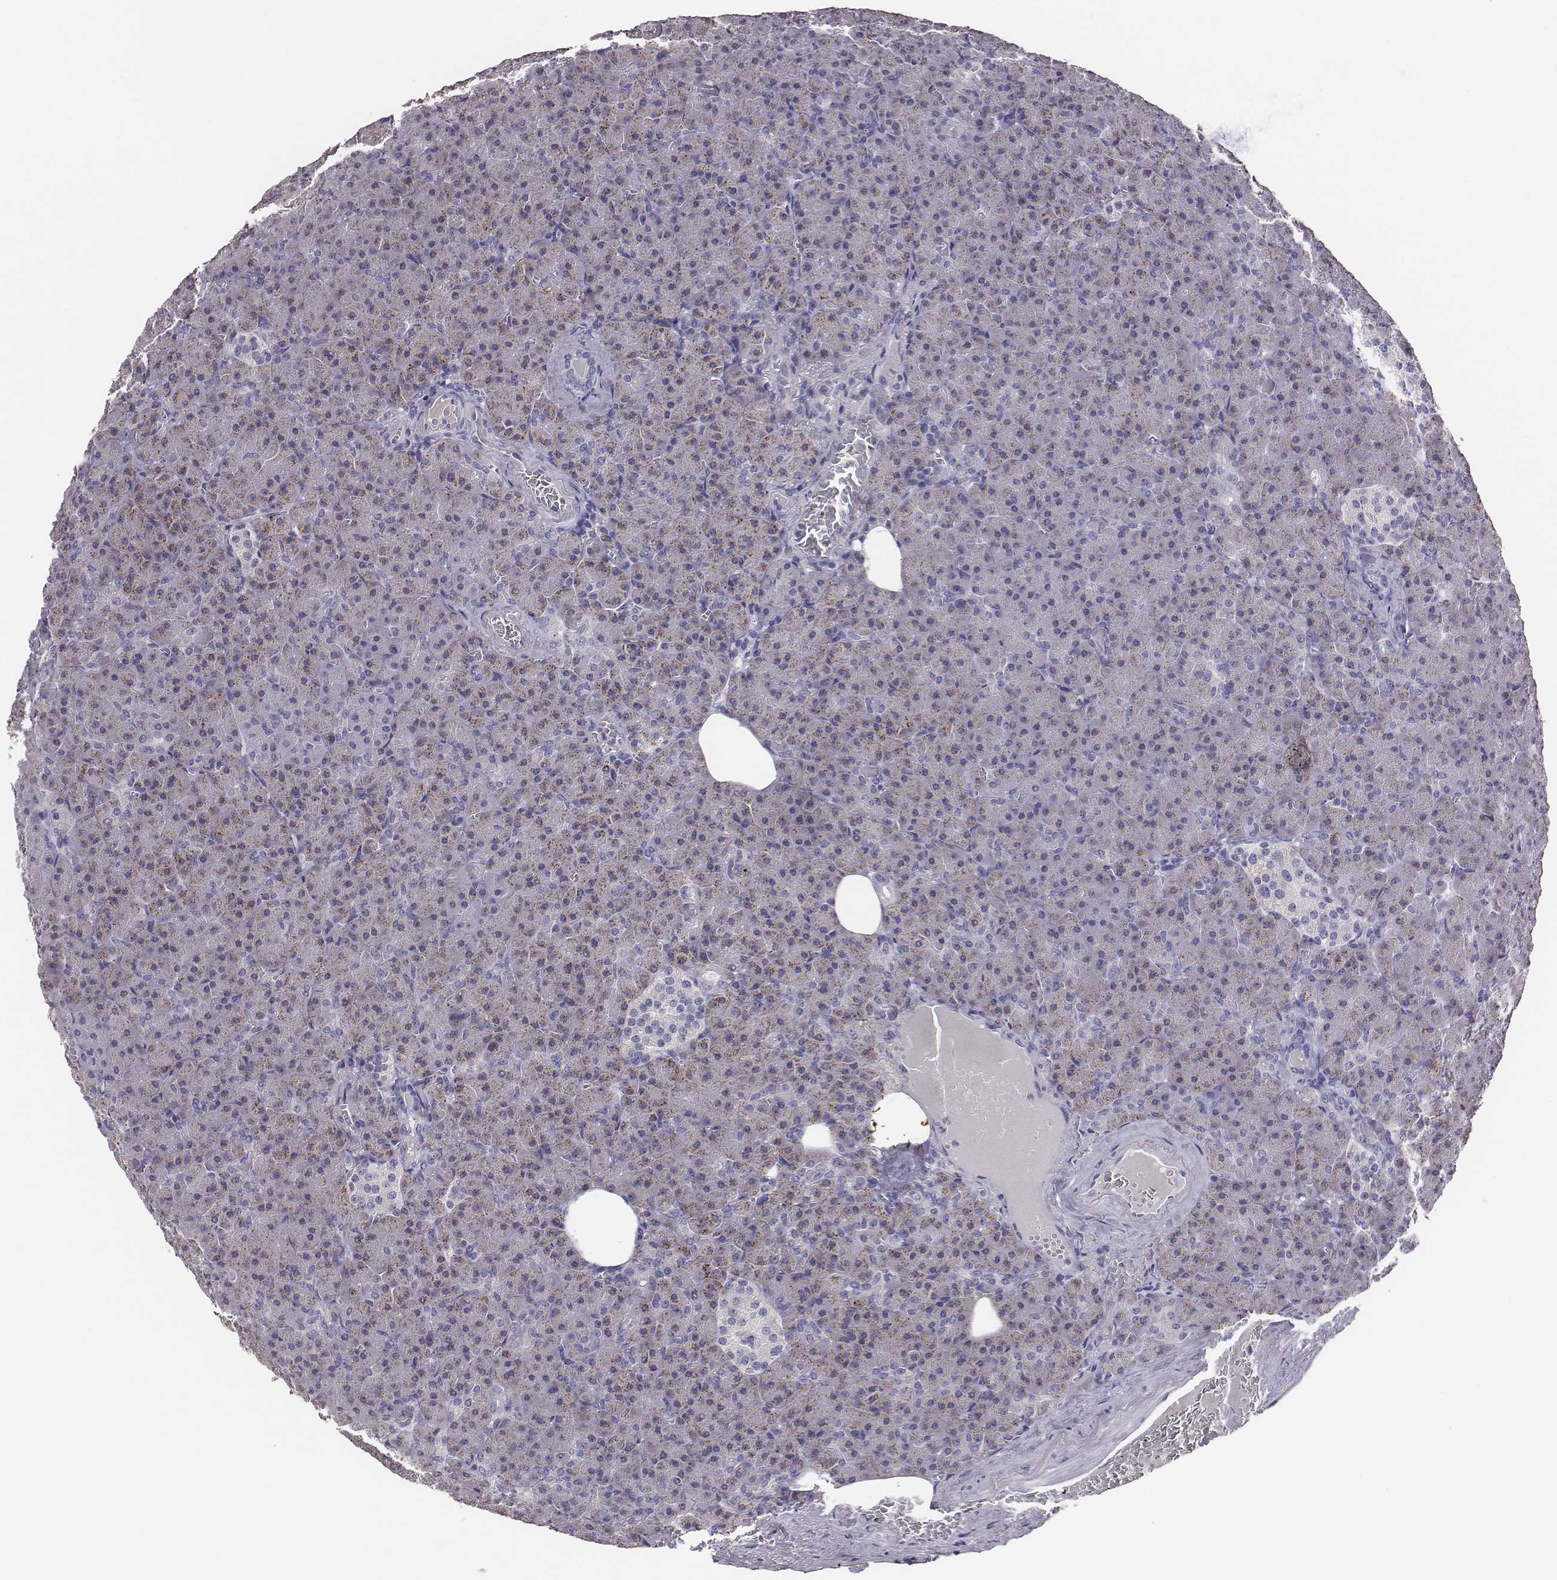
{"staining": {"intensity": "negative", "quantity": "none", "location": "none"}, "tissue": "pancreas", "cell_type": "Exocrine glandular cells", "image_type": "normal", "snomed": [{"axis": "morphology", "description": "Normal tissue, NOS"}, {"axis": "topography", "description": "Pancreas"}], "caption": "Exocrine glandular cells show no significant staining in unremarkable pancreas.", "gene": "EN1", "patient": {"sex": "female", "age": 74}}